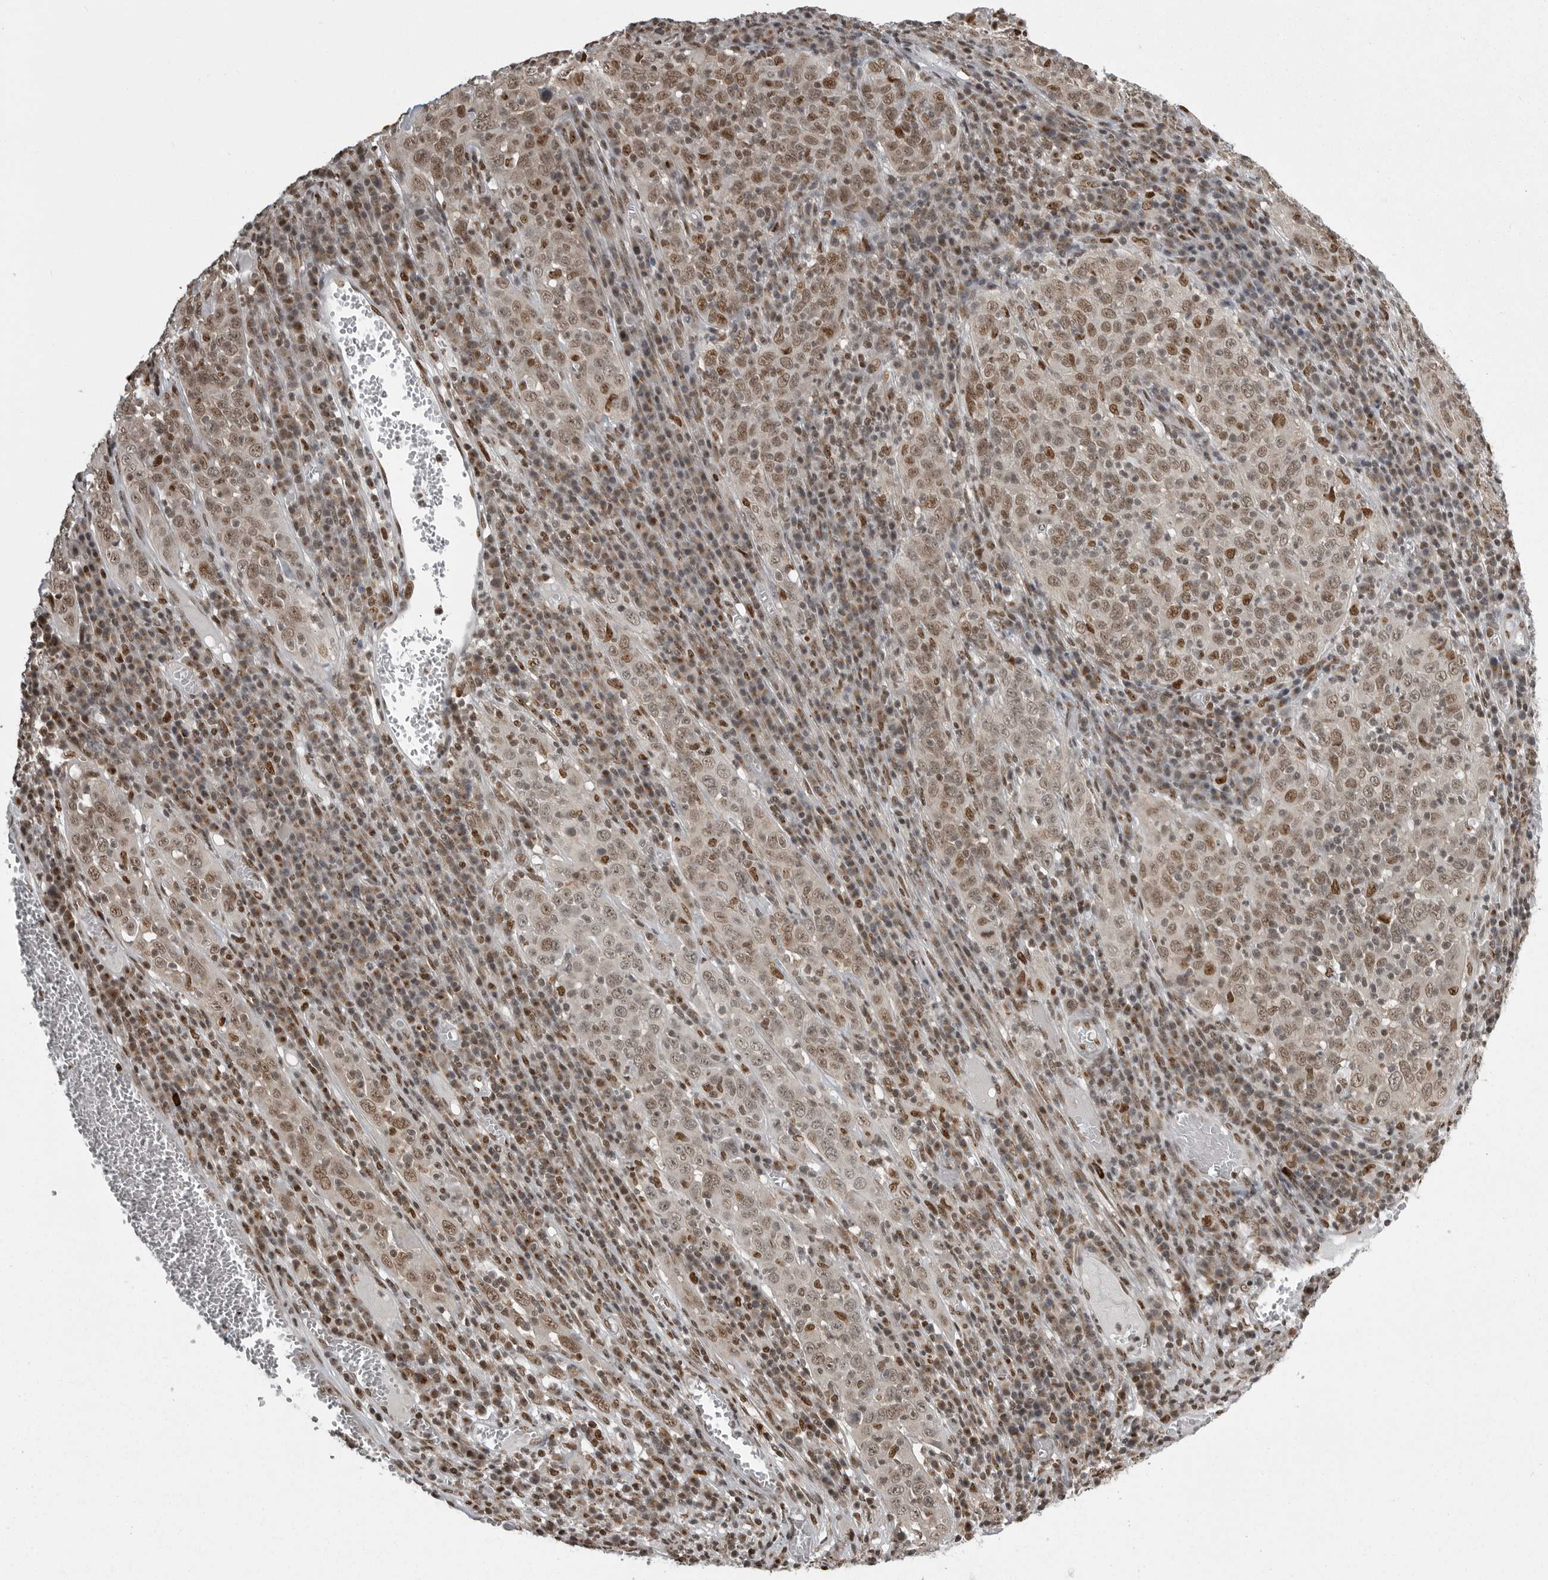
{"staining": {"intensity": "moderate", "quantity": ">75%", "location": "nuclear"}, "tissue": "cervical cancer", "cell_type": "Tumor cells", "image_type": "cancer", "snomed": [{"axis": "morphology", "description": "Squamous cell carcinoma, NOS"}, {"axis": "topography", "description": "Cervix"}], "caption": "Cervical squamous cell carcinoma tissue exhibits moderate nuclear expression in about >75% of tumor cells (DAB (3,3'-diaminobenzidine) = brown stain, brightfield microscopy at high magnification).", "gene": "YAF2", "patient": {"sex": "female", "age": 46}}